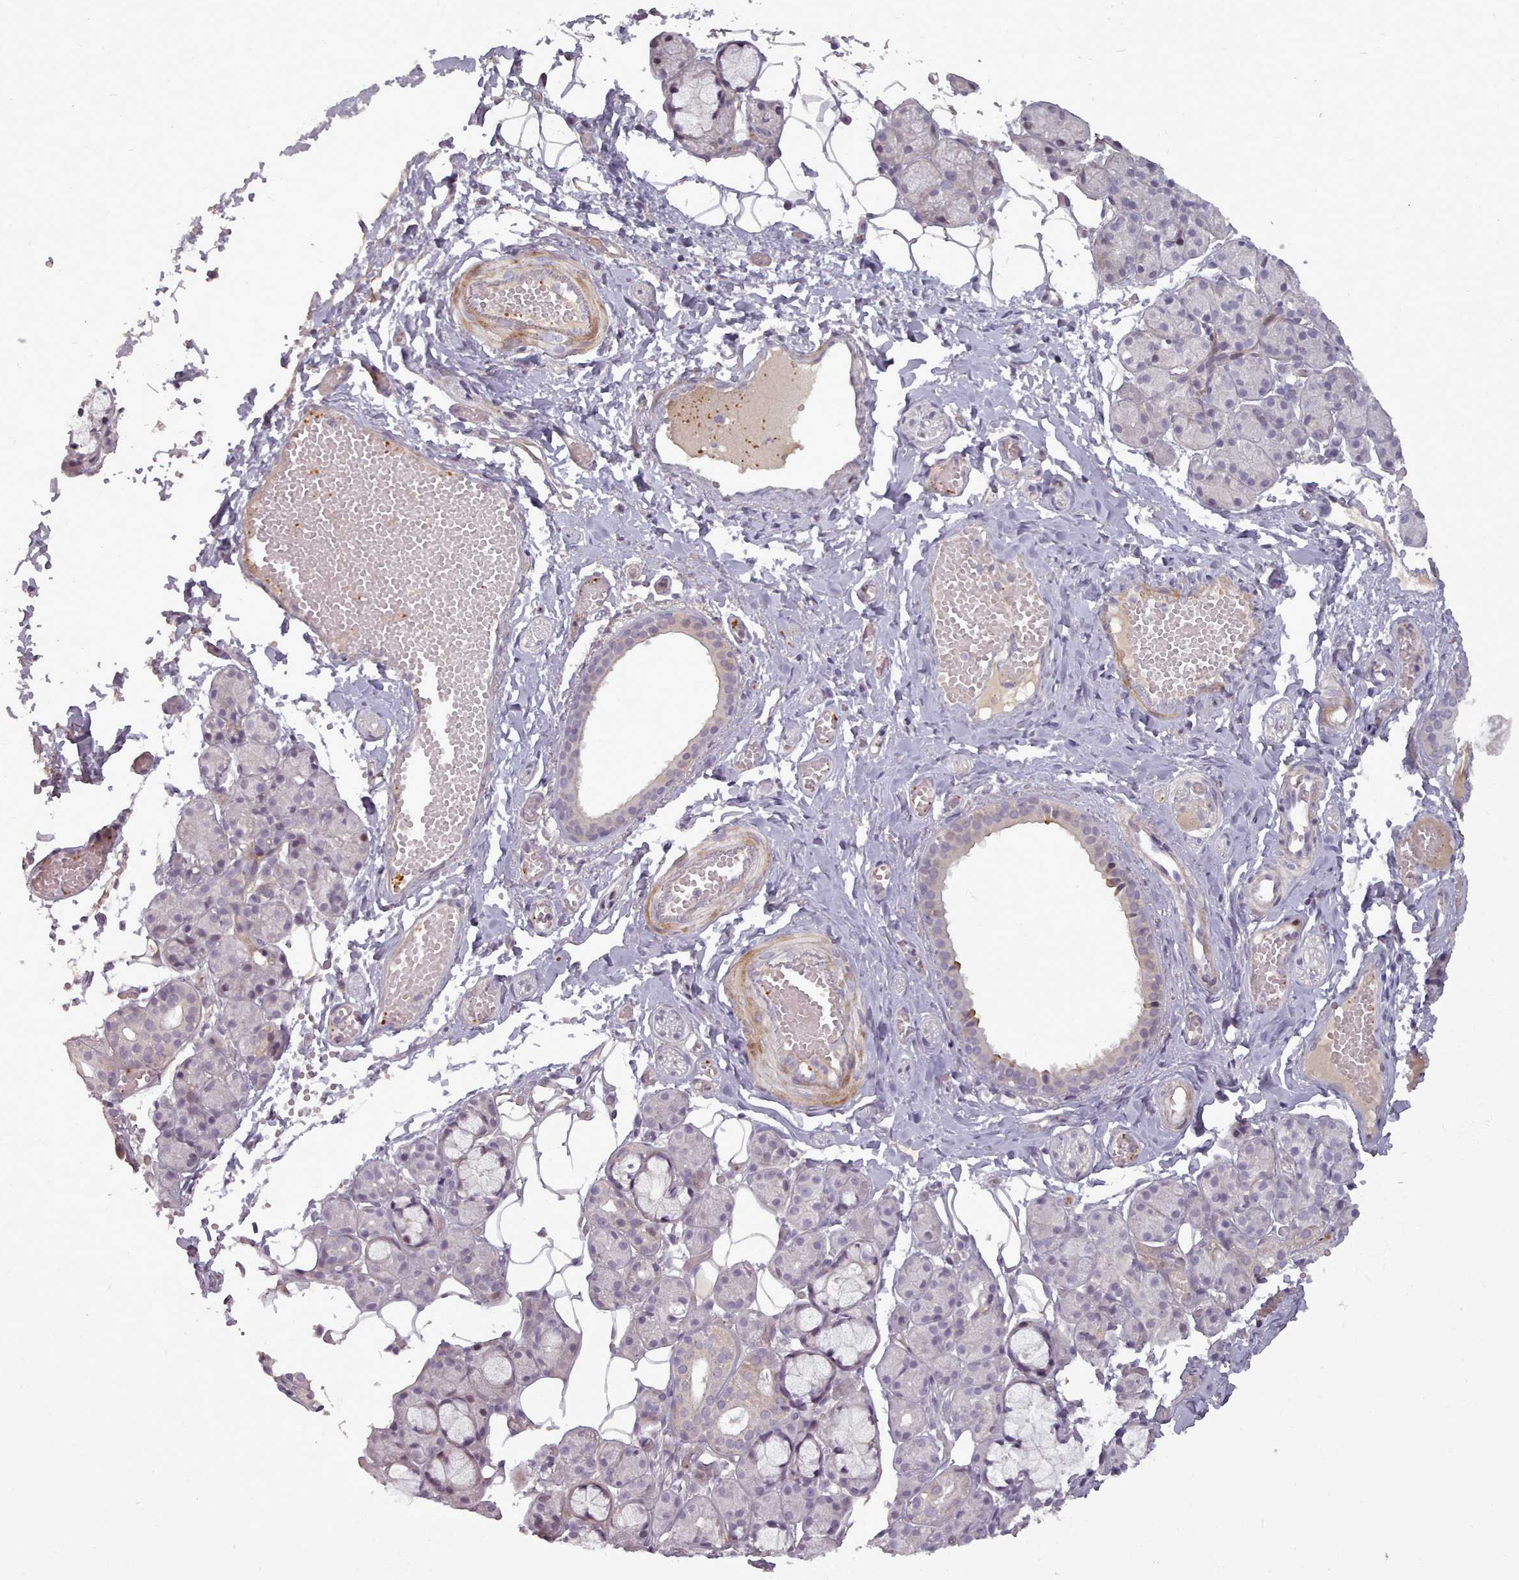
{"staining": {"intensity": "weak", "quantity": "<25%", "location": "cytoplasmic/membranous"}, "tissue": "salivary gland", "cell_type": "Glandular cells", "image_type": "normal", "snomed": [{"axis": "morphology", "description": "Normal tissue, NOS"}, {"axis": "topography", "description": "Salivary gland"}], "caption": "Immunohistochemistry (IHC) histopathology image of normal salivary gland: human salivary gland stained with DAB displays no significant protein positivity in glandular cells. (DAB (3,3'-diaminobenzidine) IHC visualized using brightfield microscopy, high magnification).", "gene": "LEFTY1", "patient": {"sex": "male", "age": 63}}